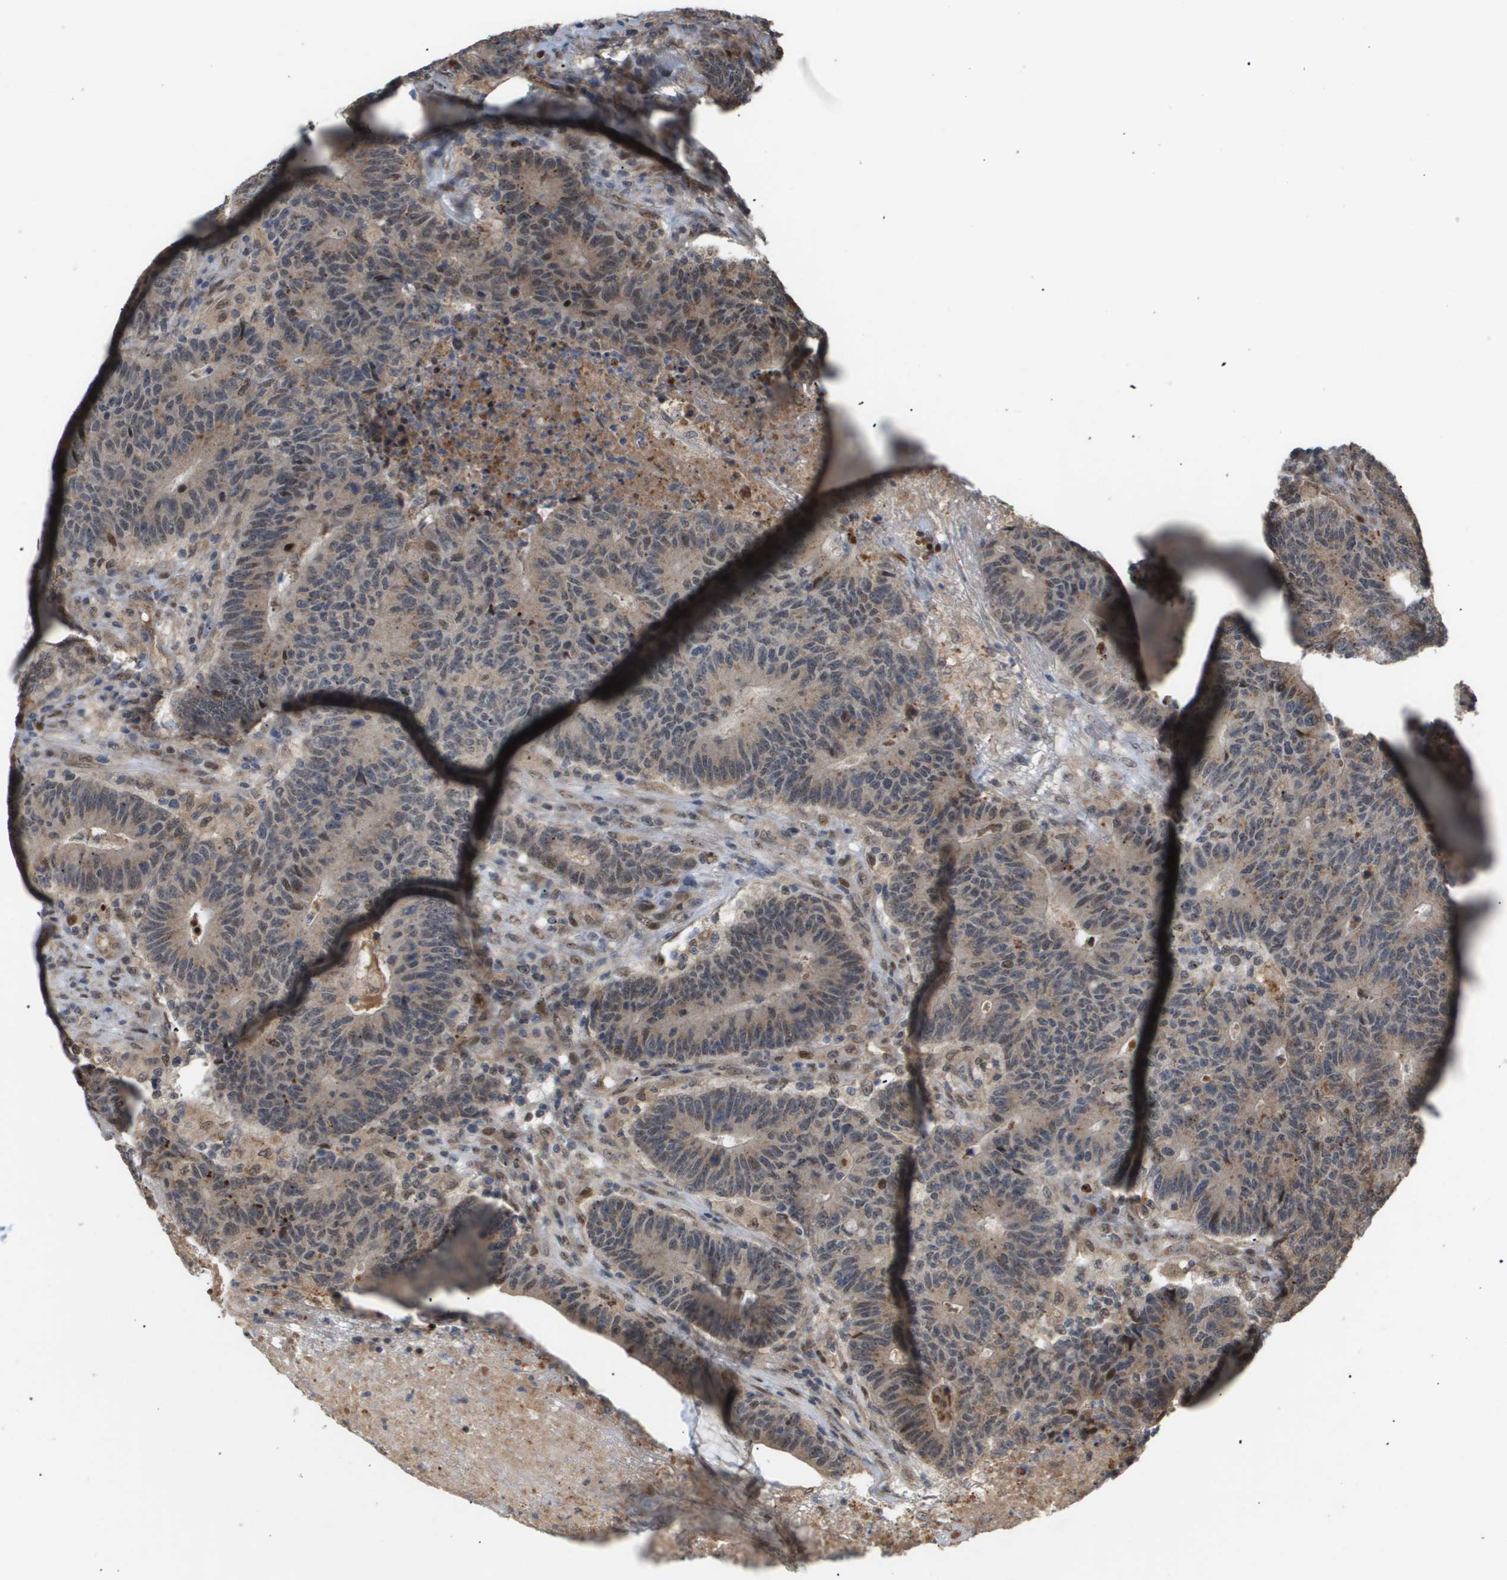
{"staining": {"intensity": "negative", "quantity": "none", "location": "none"}, "tissue": "colorectal cancer", "cell_type": "Tumor cells", "image_type": "cancer", "snomed": [{"axis": "morphology", "description": "Normal tissue, NOS"}, {"axis": "morphology", "description": "Adenocarcinoma, NOS"}, {"axis": "topography", "description": "Colon"}], "caption": "Tumor cells show no significant staining in adenocarcinoma (colorectal).", "gene": "PDGFB", "patient": {"sex": "female", "age": 75}}